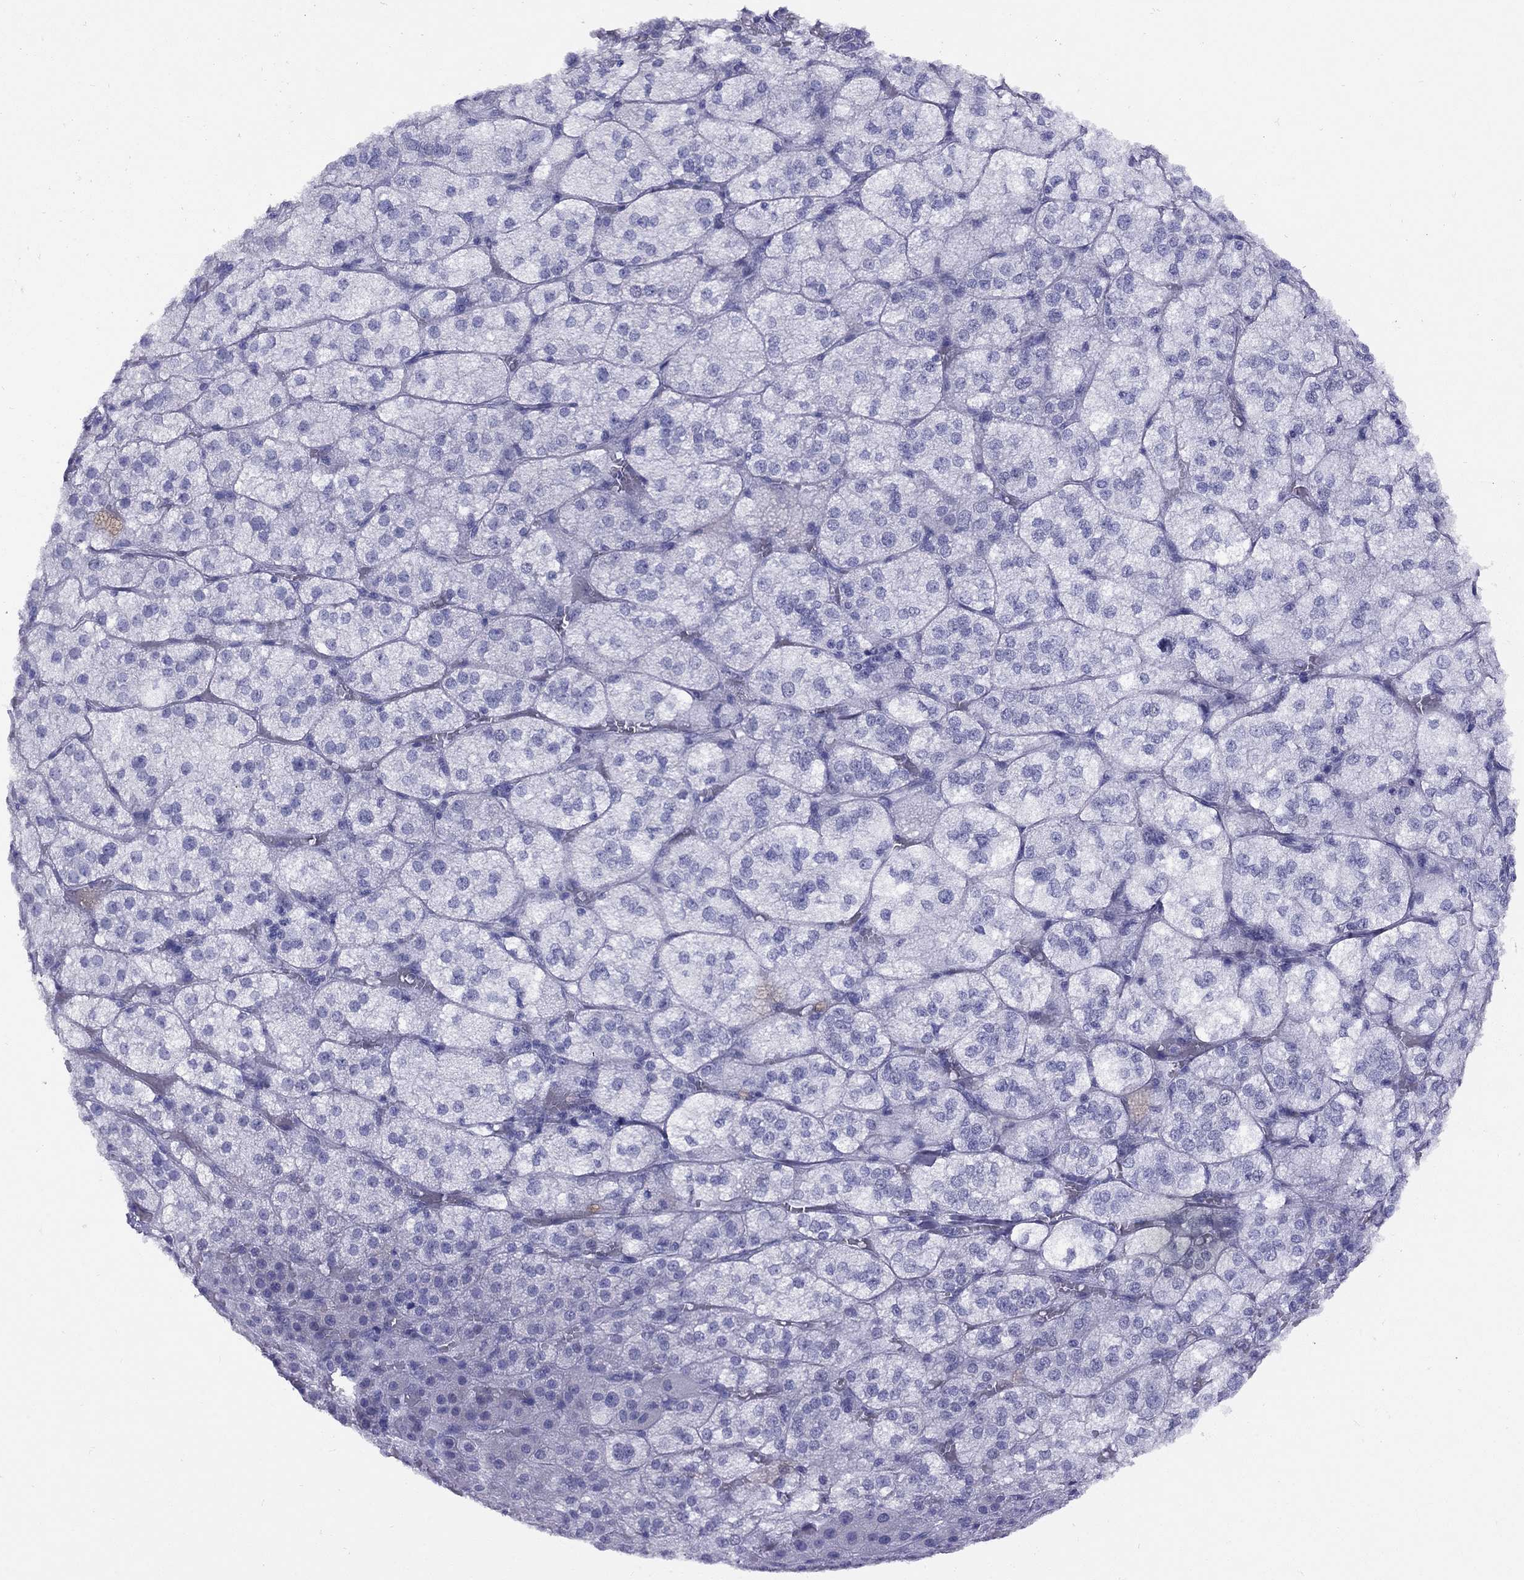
{"staining": {"intensity": "negative", "quantity": "none", "location": "none"}, "tissue": "adrenal gland", "cell_type": "Glandular cells", "image_type": "normal", "snomed": [{"axis": "morphology", "description": "Normal tissue, NOS"}, {"axis": "topography", "description": "Adrenal gland"}], "caption": "Immunohistochemistry image of normal adrenal gland: adrenal gland stained with DAB (3,3'-diaminobenzidine) exhibits no significant protein staining in glandular cells.", "gene": "GRIA2", "patient": {"sex": "female", "age": 60}}